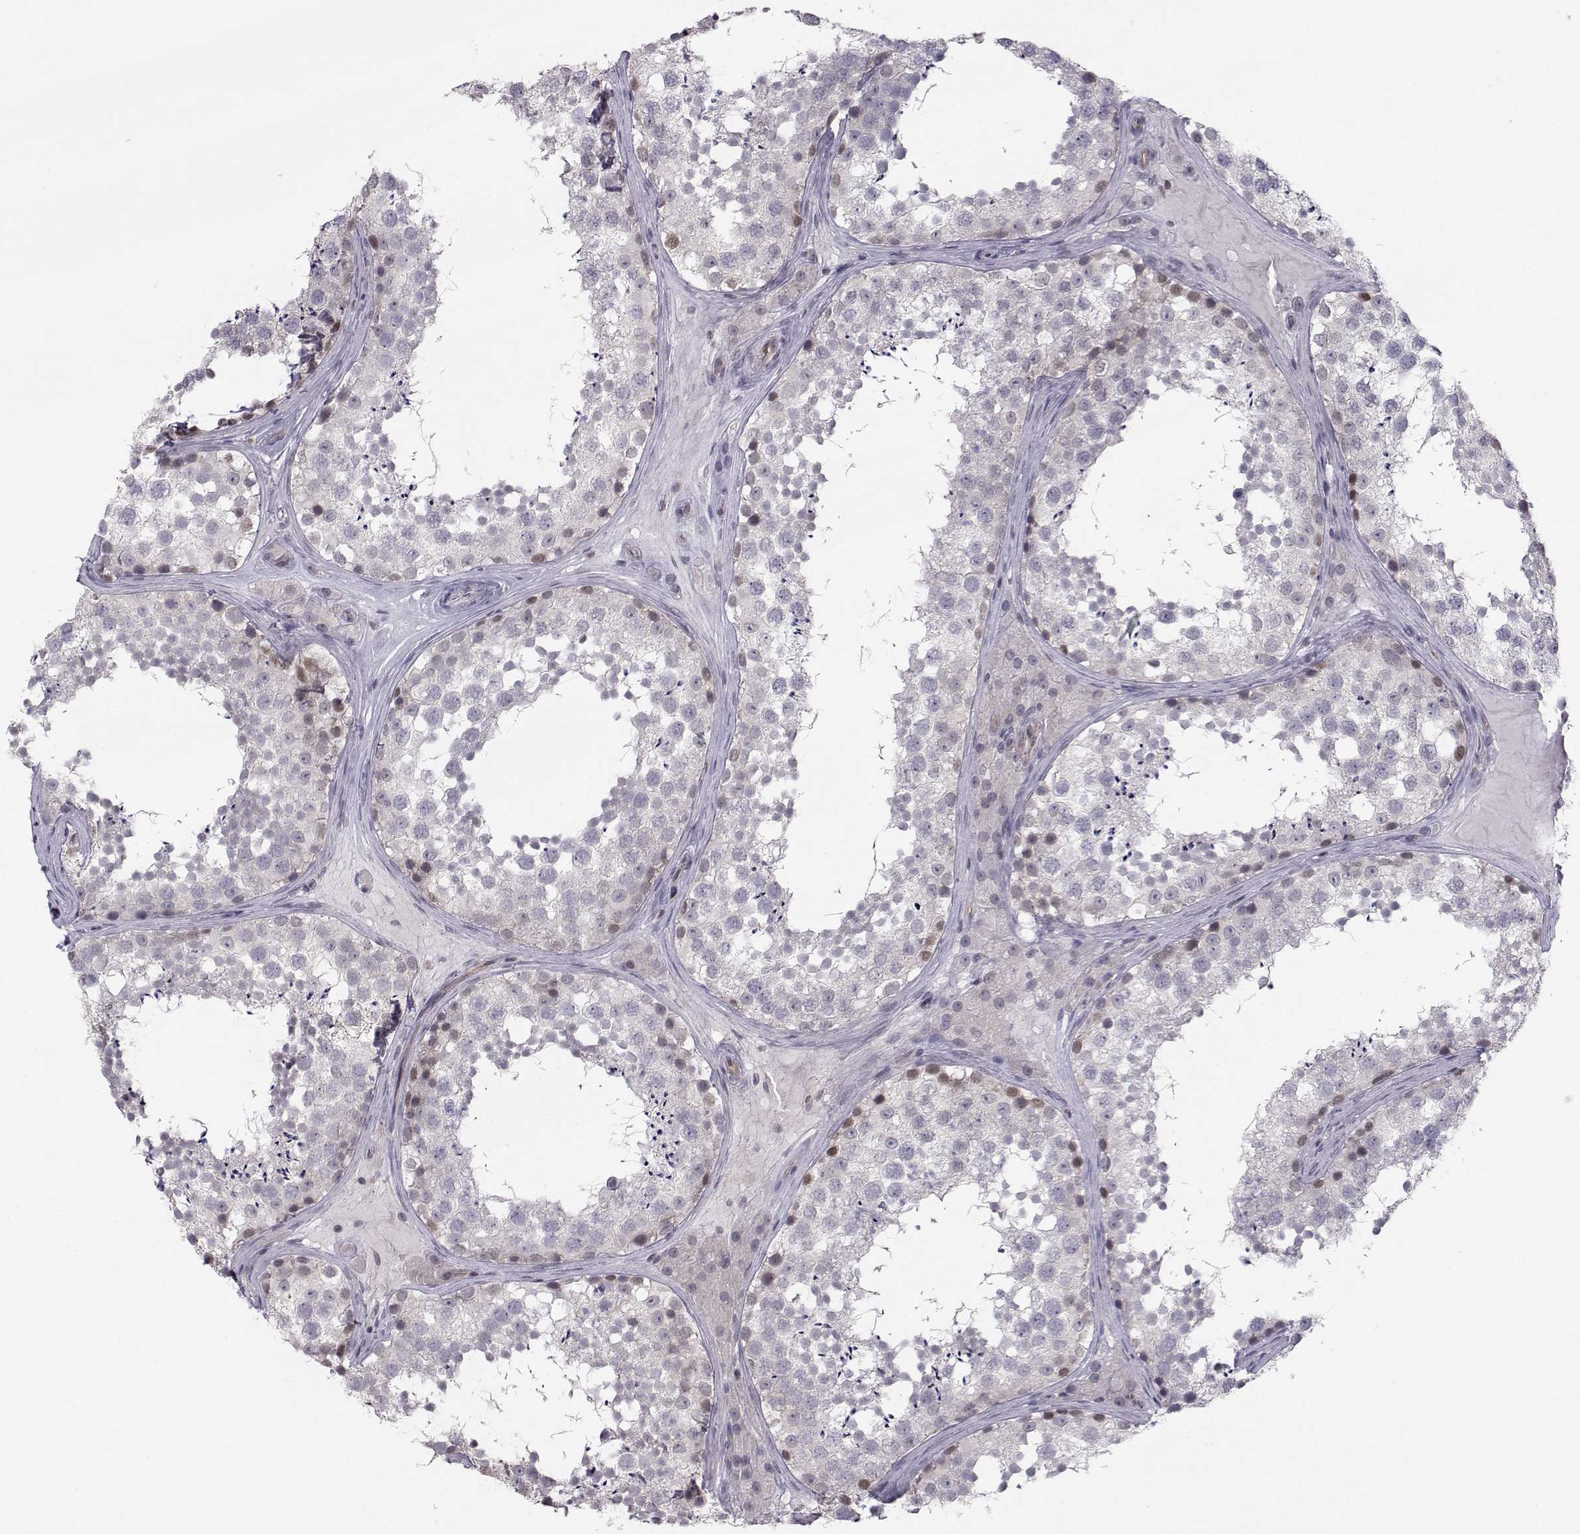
{"staining": {"intensity": "moderate", "quantity": "<25%", "location": "cytoplasmic/membranous,nuclear"}, "tissue": "testis", "cell_type": "Cells in seminiferous ducts", "image_type": "normal", "snomed": [{"axis": "morphology", "description": "Normal tissue, NOS"}, {"axis": "topography", "description": "Testis"}], "caption": "Immunohistochemical staining of unremarkable testis demonstrates low levels of moderate cytoplasmic/membranous,nuclear expression in approximately <25% of cells in seminiferous ducts.", "gene": "KIF13B", "patient": {"sex": "male", "age": 41}}